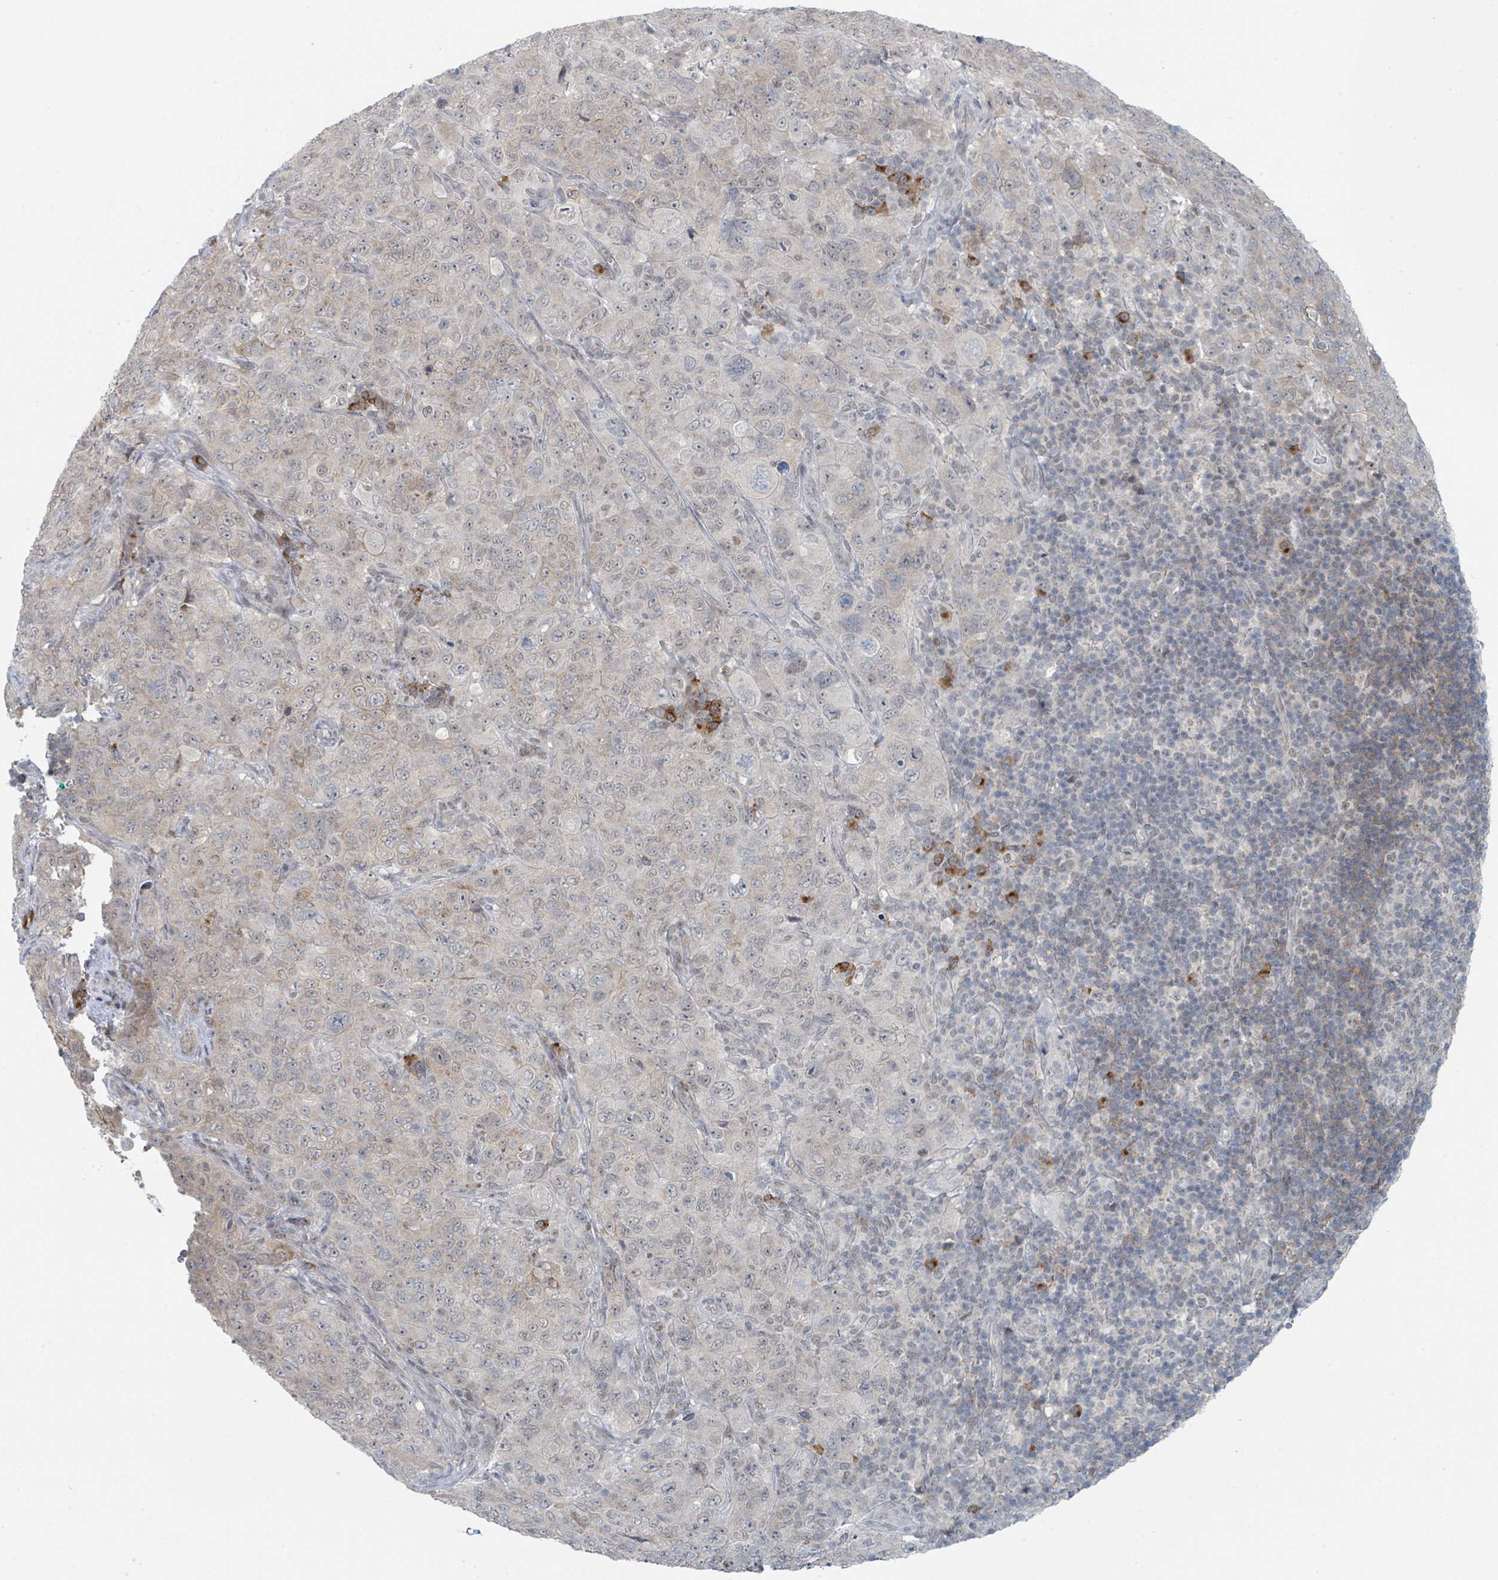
{"staining": {"intensity": "weak", "quantity": "<25%", "location": "cytoplasmic/membranous"}, "tissue": "pancreatic cancer", "cell_type": "Tumor cells", "image_type": "cancer", "snomed": [{"axis": "morphology", "description": "Adenocarcinoma, NOS"}, {"axis": "topography", "description": "Pancreas"}], "caption": "Immunohistochemistry (IHC) micrograph of human pancreatic adenocarcinoma stained for a protein (brown), which reveals no positivity in tumor cells.", "gene": "ANKRD55", "patient": {"sex": "male", "age": 68}}